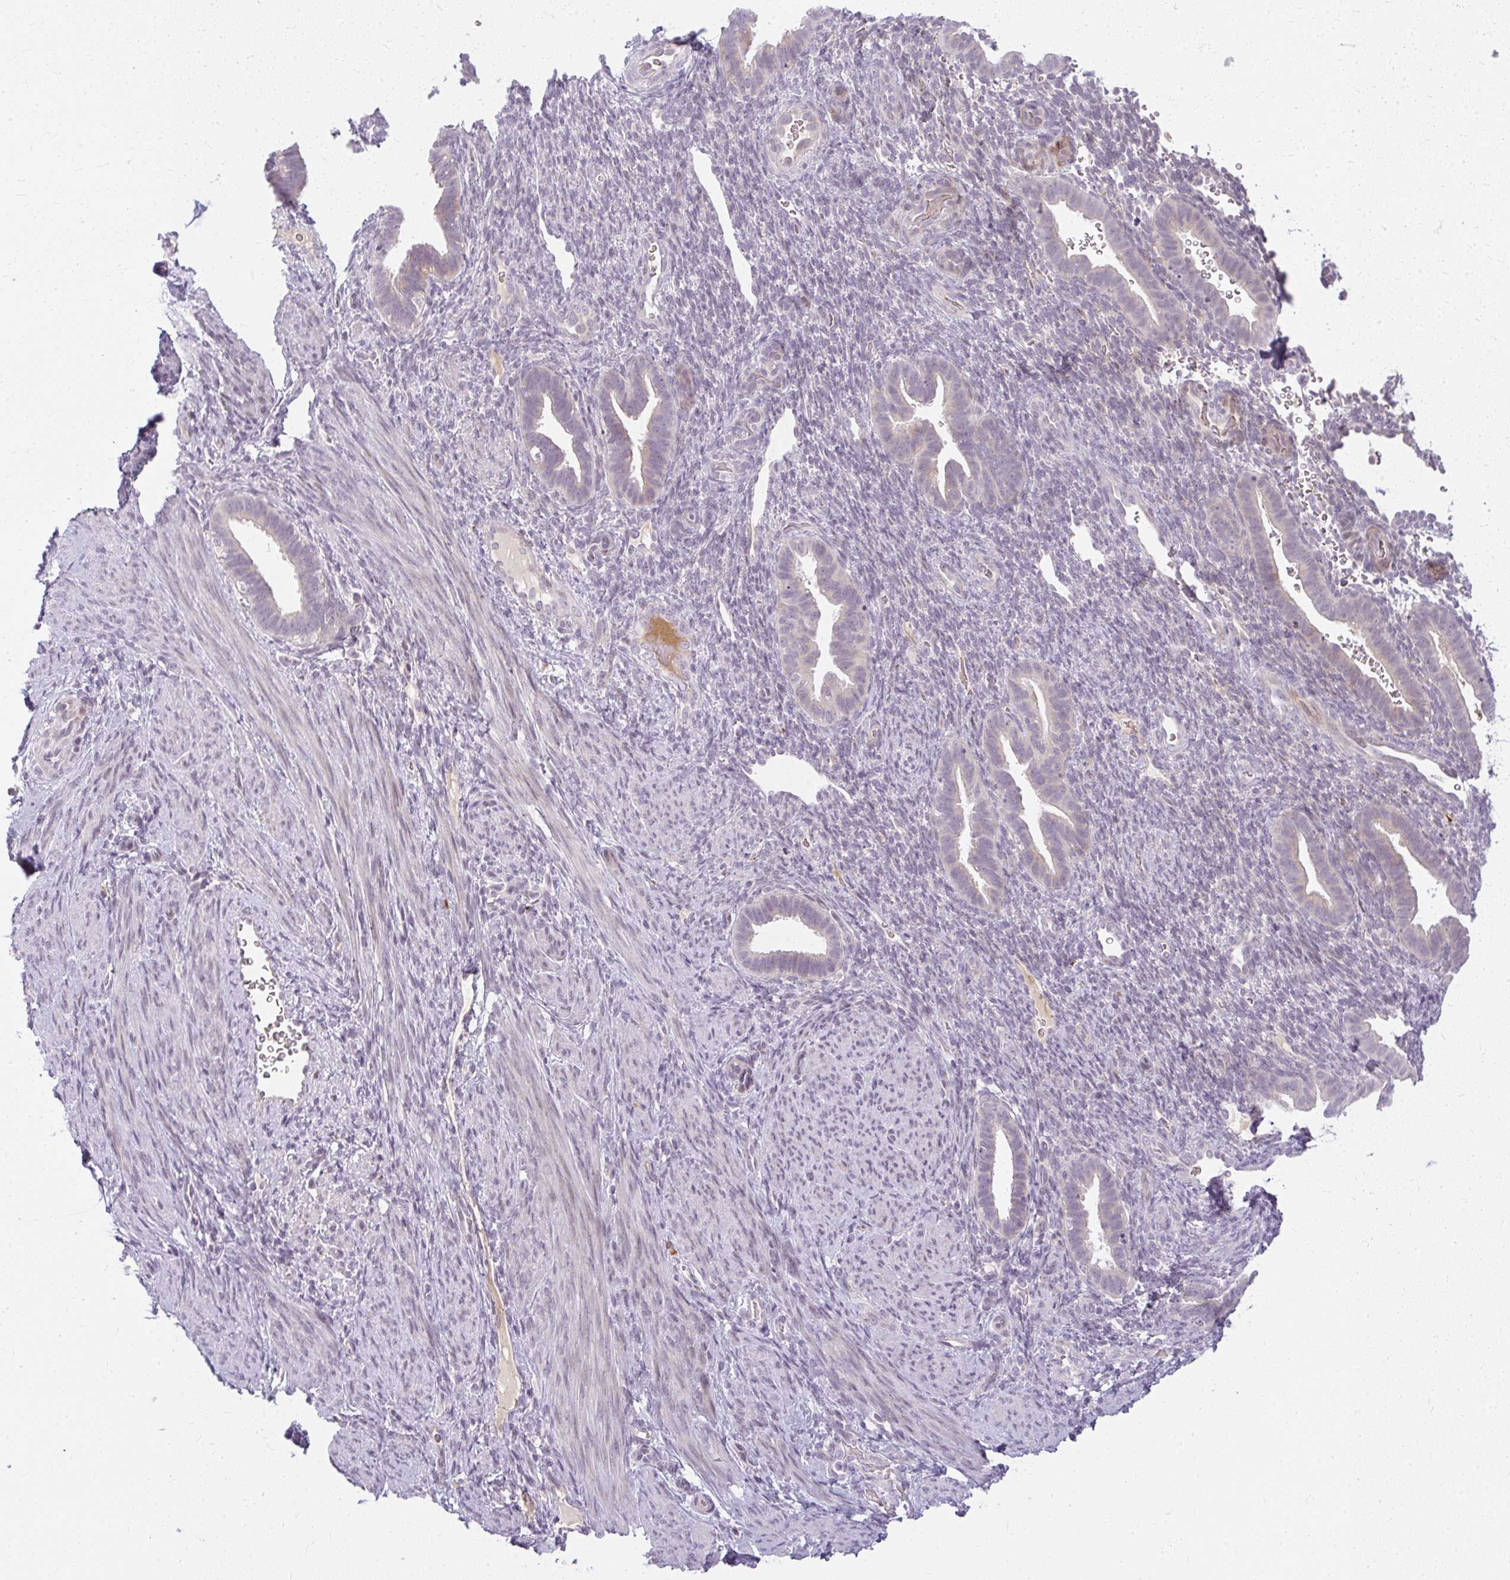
{"staining": {"intensity": "negative", "quantity": "none", "location": "none"}, "tissue": "endometrium", "cell_type": "Cells in endometrial stroma", "image_type": "normal", "snomed": [{"axis": "morphology", "description": "Normal tissue, NOS"}, {"axis": "topography", "description": "Endometrium"}], "caption": "A high-resolution photomicrograph shows IHC staining of benign endometrium, which reveals no significant positivity in cells in endometrial stroma.", "gene": "ZFYVE26", "patient": {"sex": "female", "age": 34}}